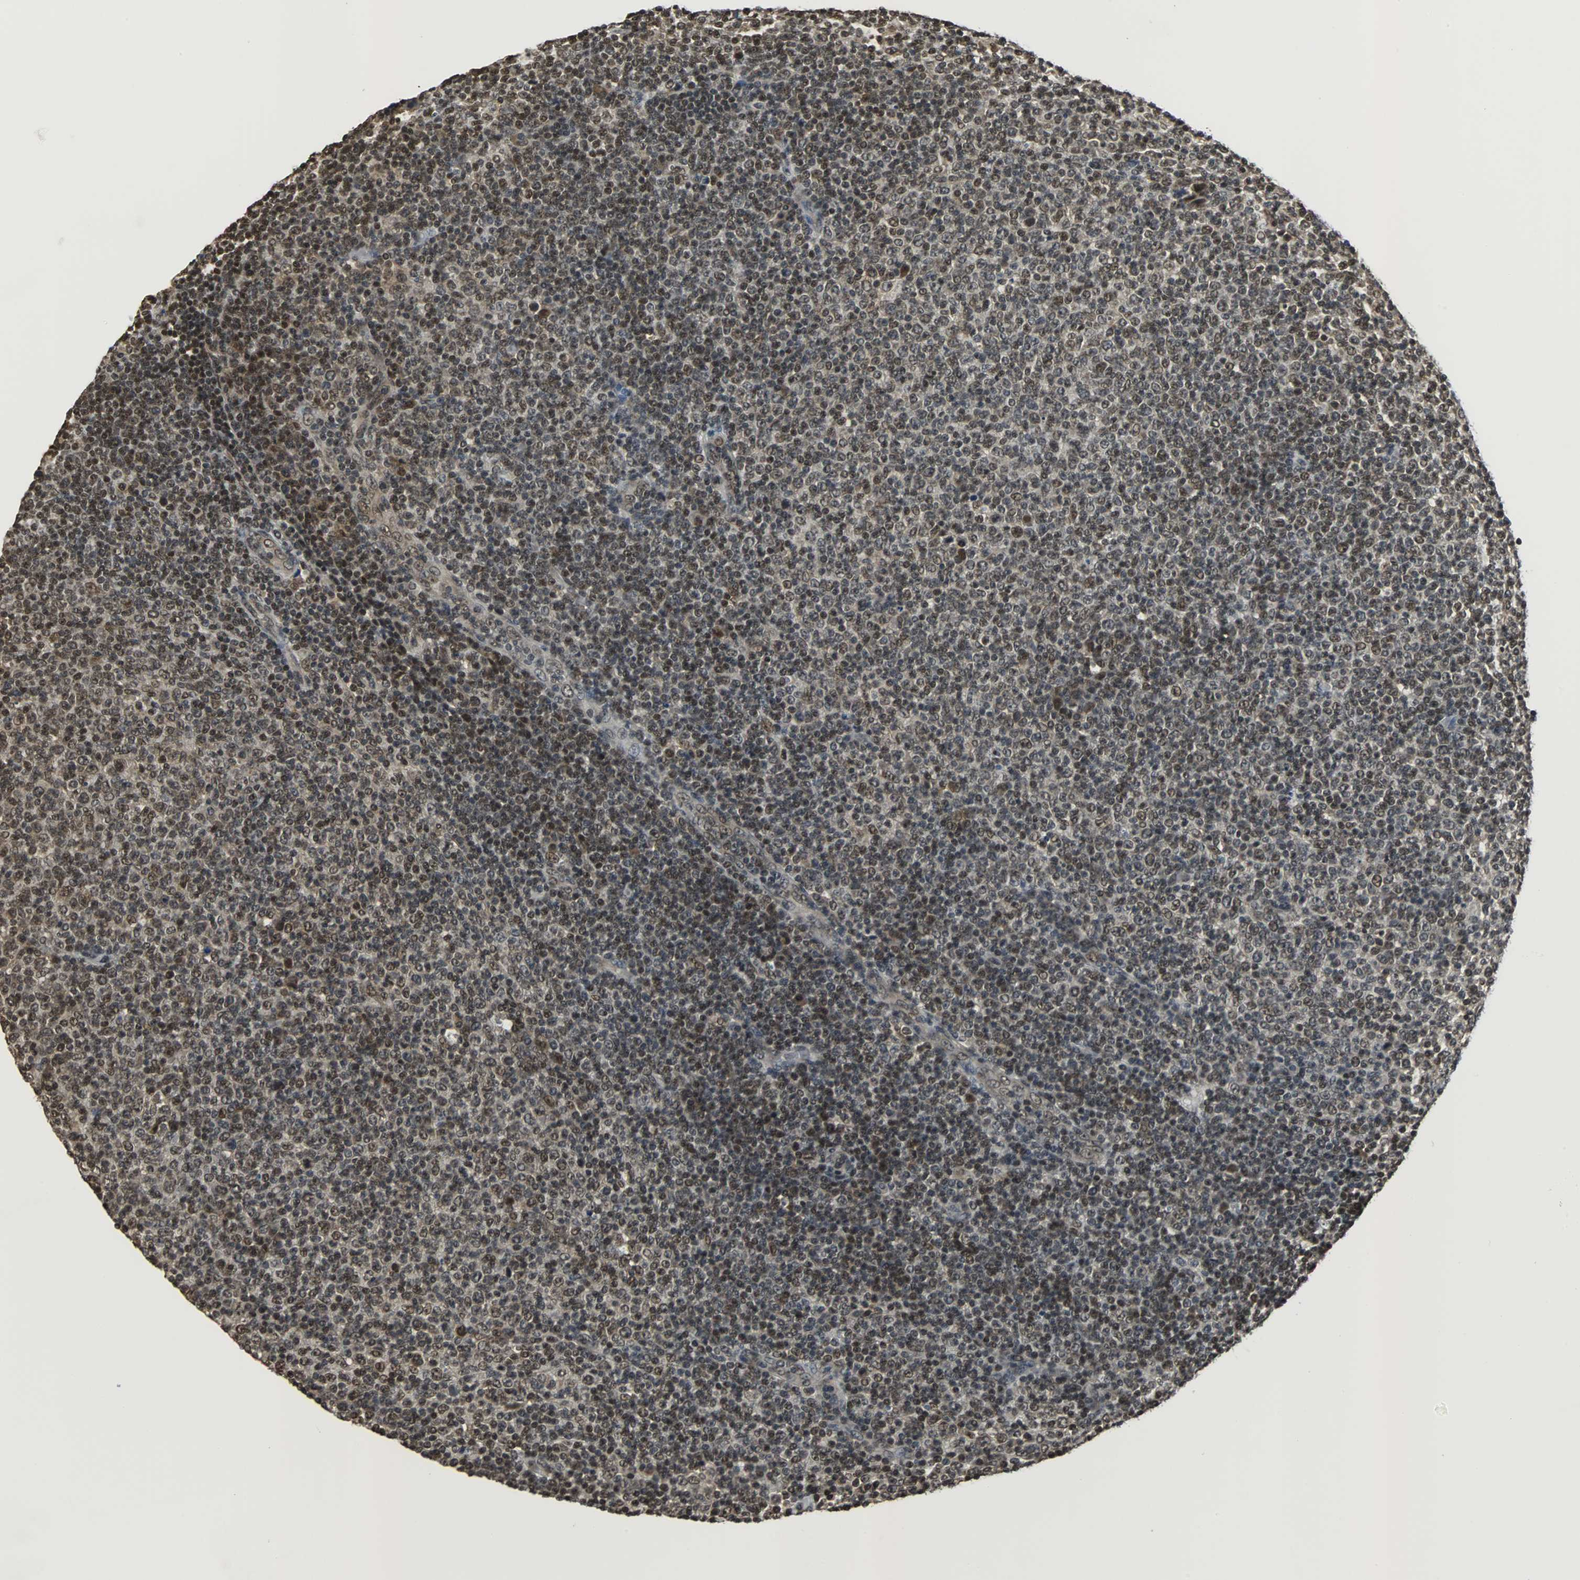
{"staining": {"intensity": "strong", "quantity": ">75%", "location": "nuclear"}, "tissue": "lymphoma", "cell_type": "Tumor cells", "image_type": "cancer", "snomed": [{"axis": "morphology", "description": "Malignant lymphoma, non-Hodgkin's type, Low grade"}, {"axis": "topography", "description": "Lymph node"}], "caption": "Immunohistochemistry (IHC) micrograph of lymphoma stained for a protein (brown), which shows high levels of strong nuclear staining in about >75% of tumor cells.", "gene": "REST", "patient": {"sex": "male", "age": 70}}